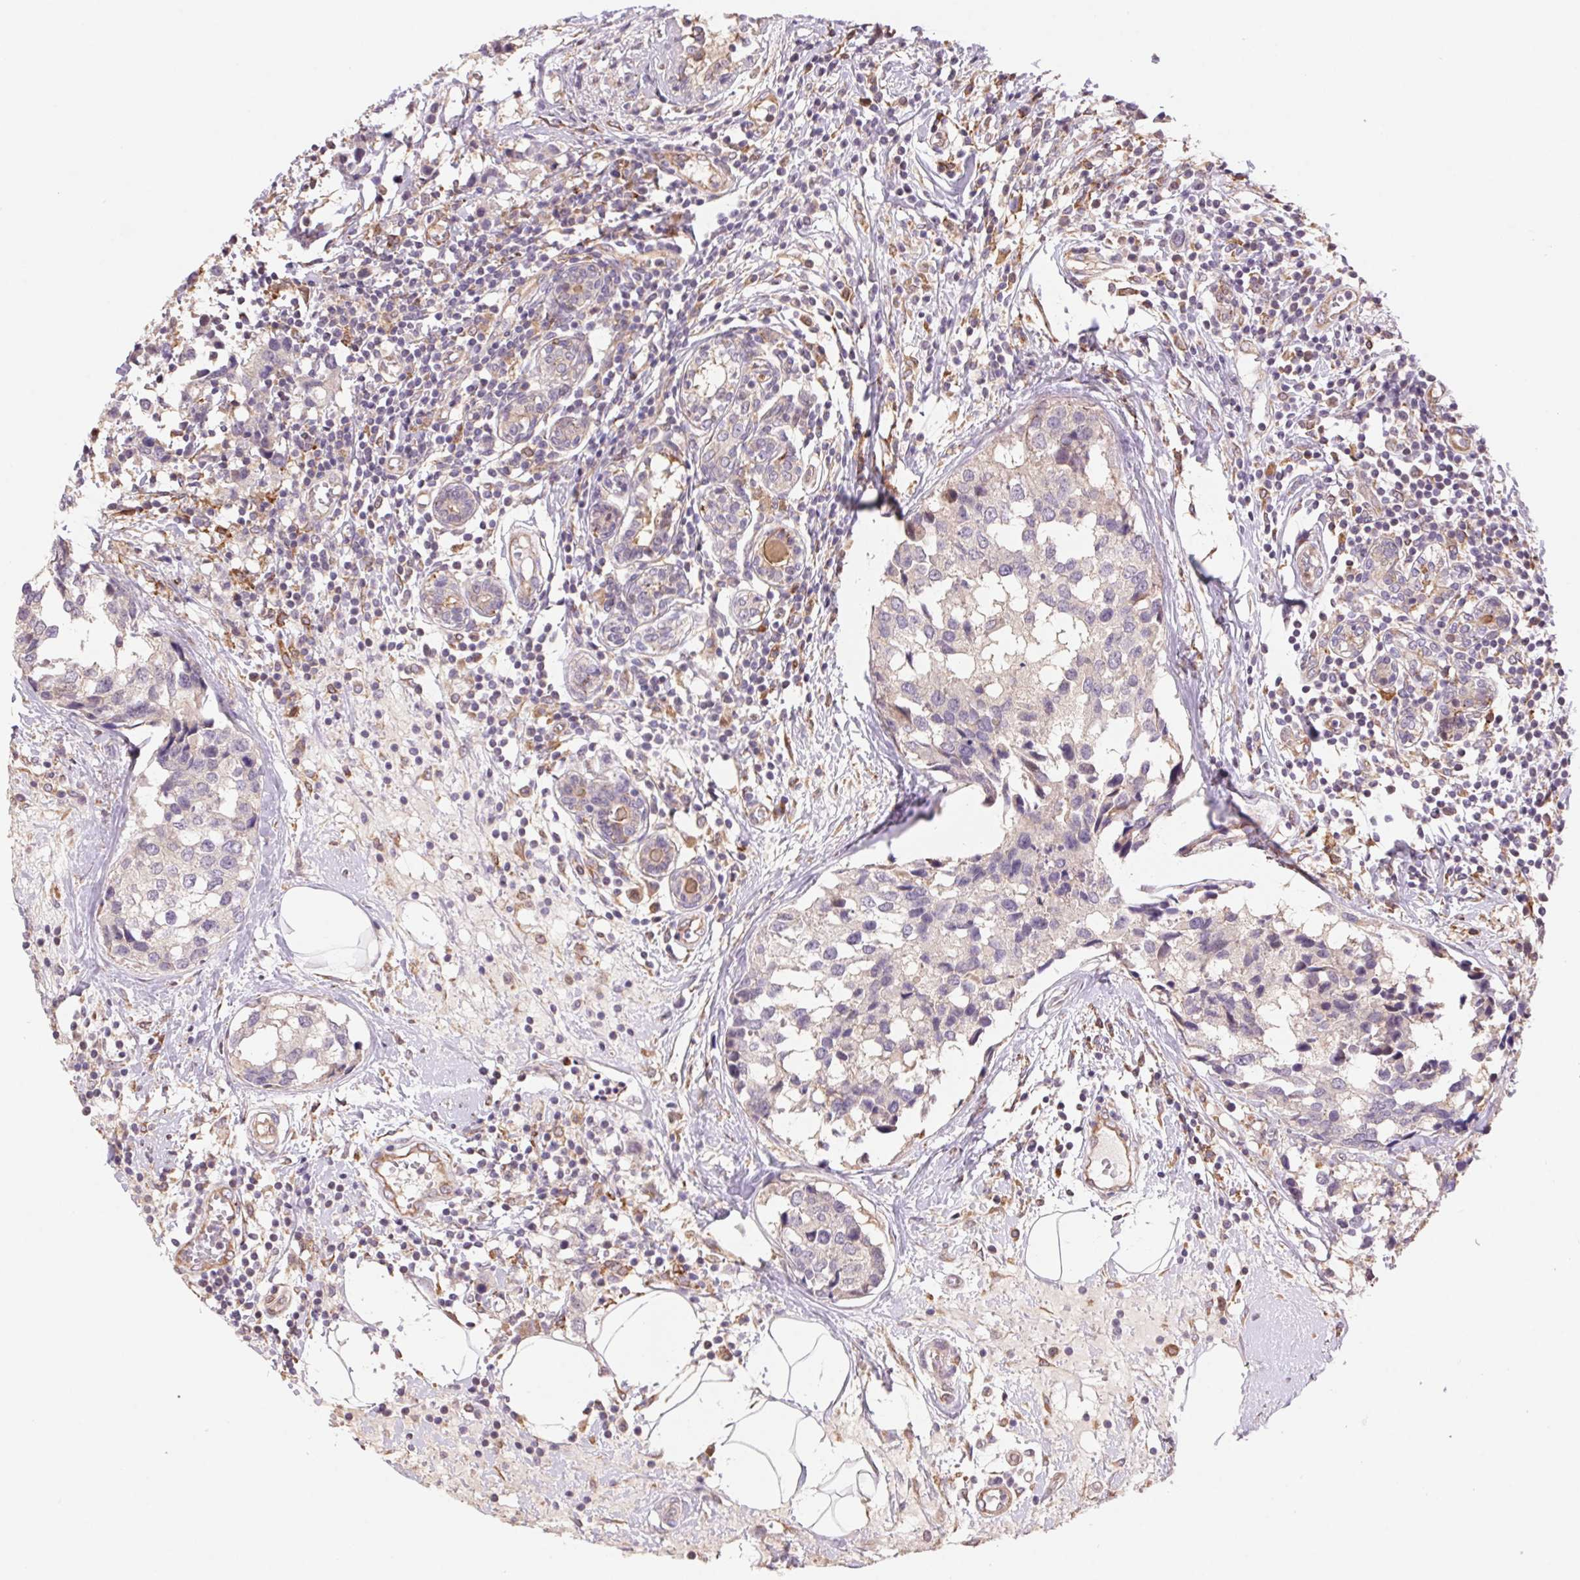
{"staining": {"intensity": "weak", "quantity": "<25%", "location": "cytoplasmic/membranous"}, "tissue": "breast cancer", "cell_type": "Tumor cells", "image_type": "cancer", "snomed": [{"axis": "morphology", "description": "Lobular carcinoma"}, {"axis": "topography", "description": "Breast"}], "caption": "Breast lobular carcinoma was stained to show a protein in brown. There is no significant staining in tumor cells.", "gene": "KLHL20", "patient": {"sex": "female", "age": 59}}